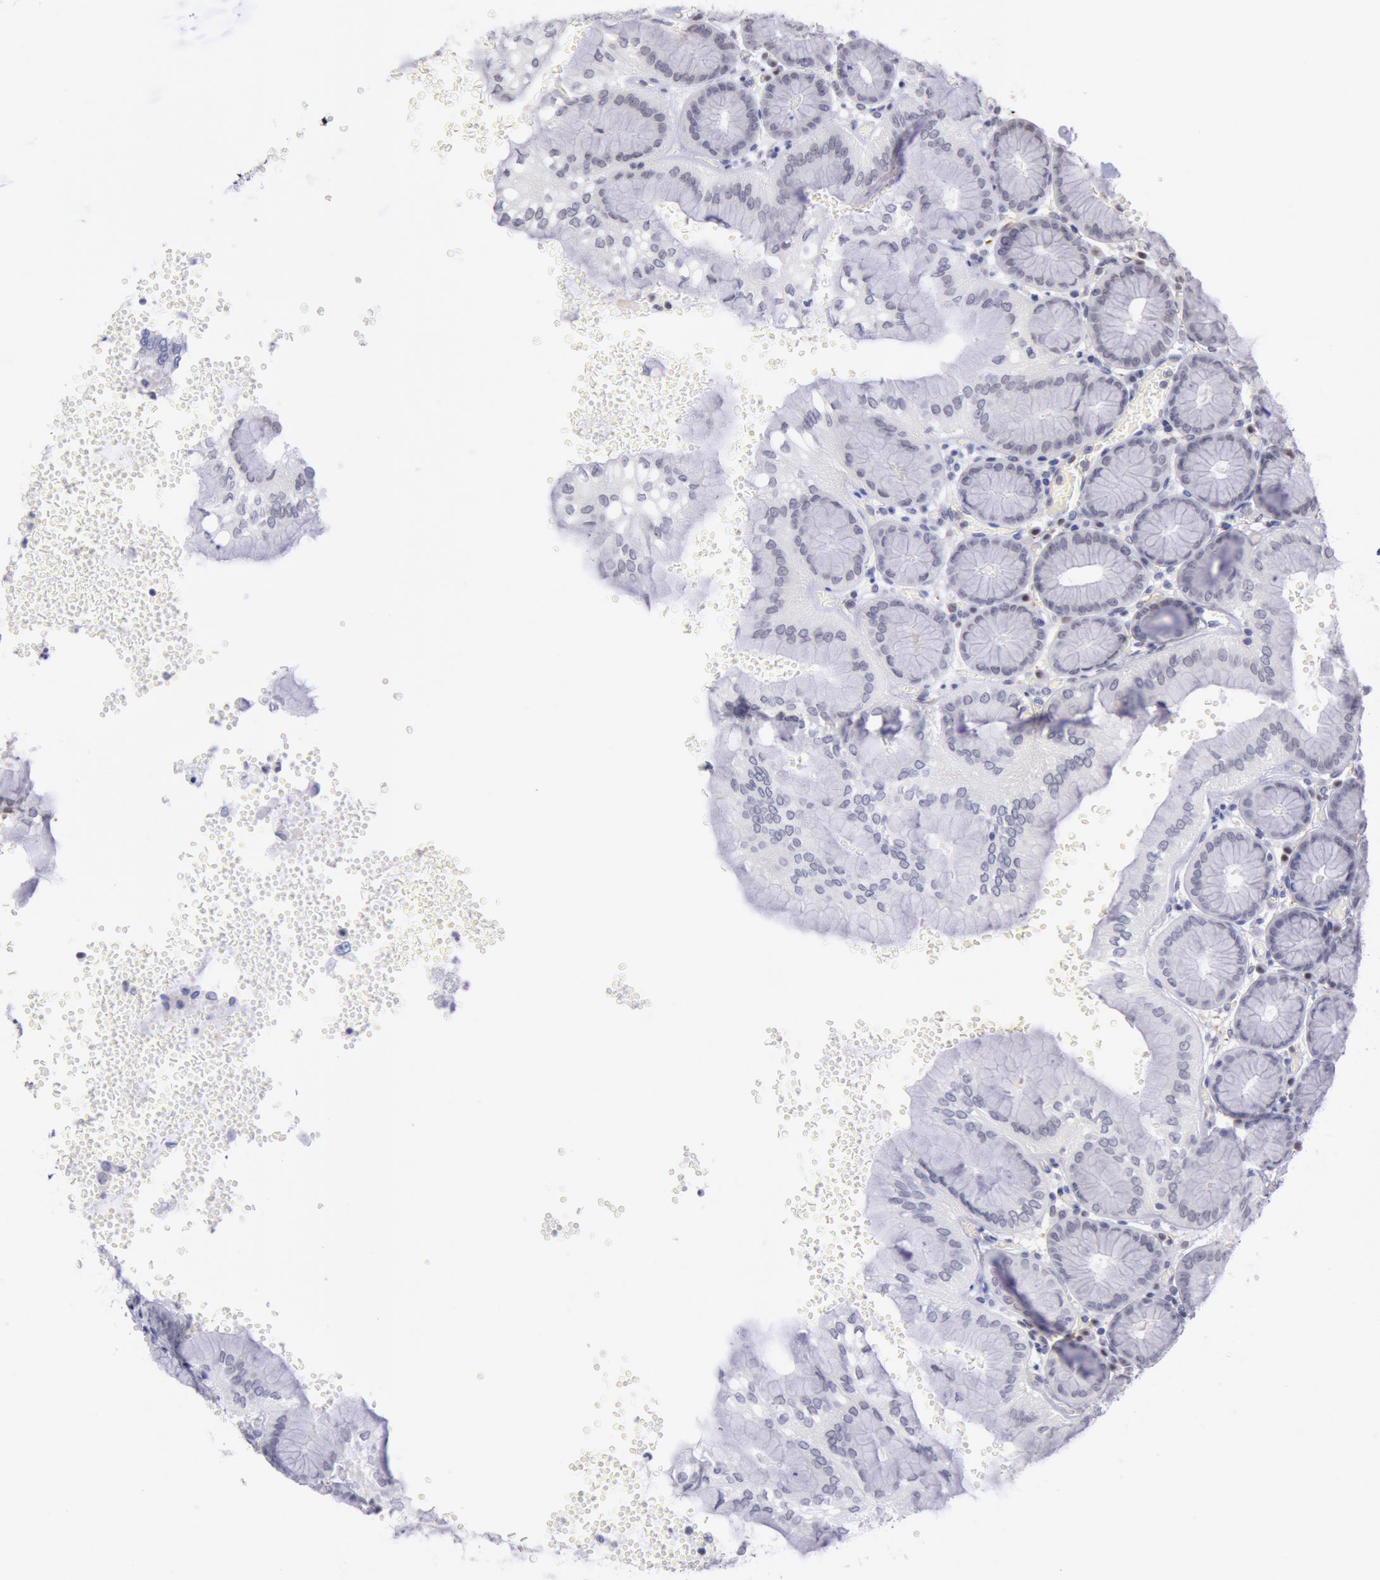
{"staining": {"intensity": "negative", "quantity": "none", "location": "none"}, "tissue": "stomach", "cell_type": "Glandular cells", "image_type": "normal", "snomed": [{"axis": "morphology", "description": "Normal tissue, NOS"}, {"axis": "topography", "description": "Stomach, upper"}, {"axis": "topography", "description": "Stomach"}], "caption": "IHC of normal human stomach demonstrates no expression in glandular cells.", "gene": "MYH6", "patient": {"sex": "male", "age": 76}}